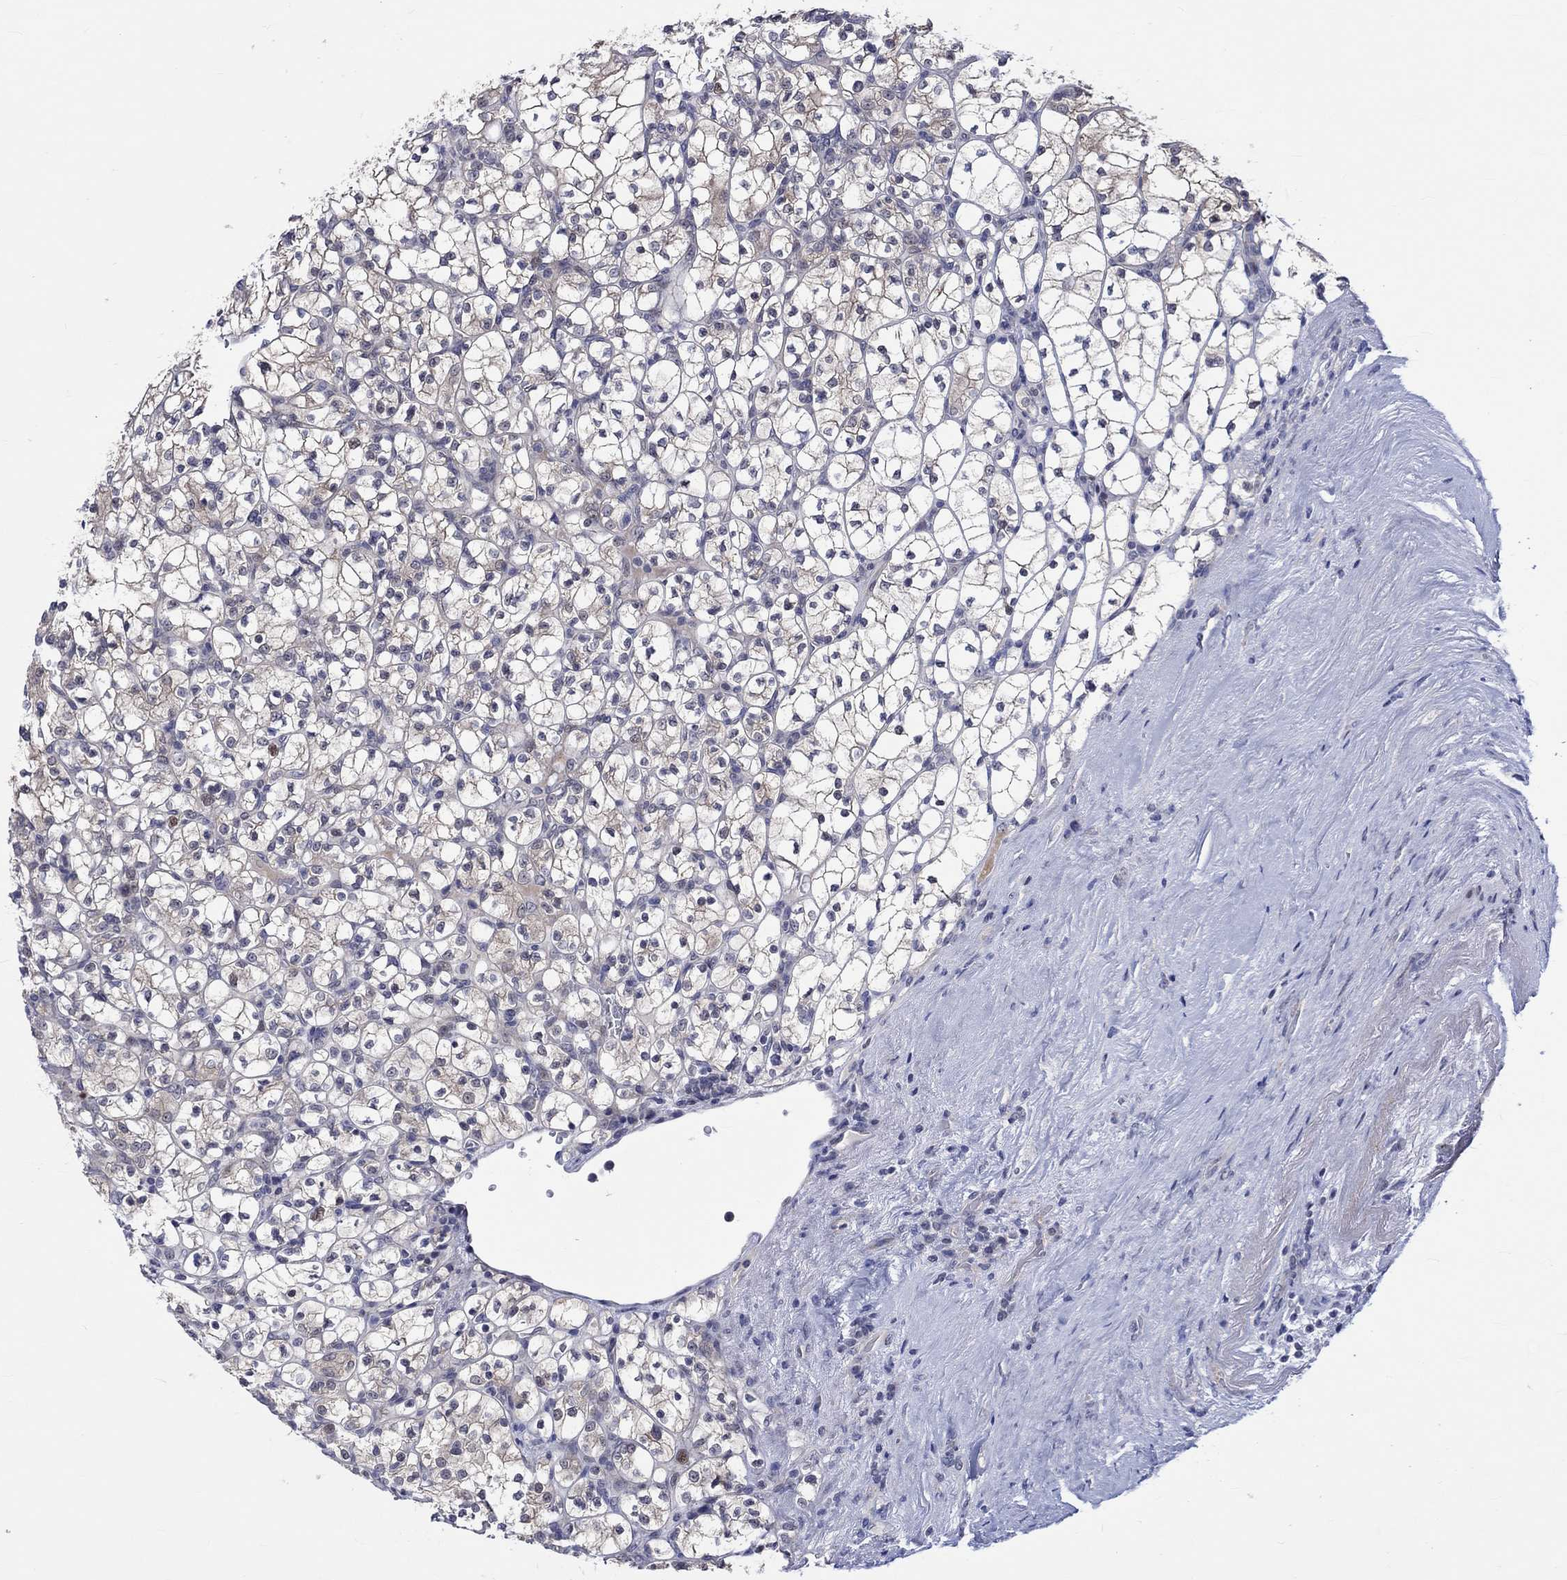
{"staining": {"intensity": "negative", "quantity": "none", "location": "none"}, "tissue": "renal cancer", "cell_type": "Tumor cells", "image_type": "cancer", "snomed": [{"axis": "morphology", "description": "Adenocarcinoma, NOS"}, {"axis": "topography", "description": "Kidney"}], "caption": "Tumor cells show no significant staining in adenocarcinoma (renal).", "gene": "E2F8", "patient": {"sex": "female", "age": 89}}